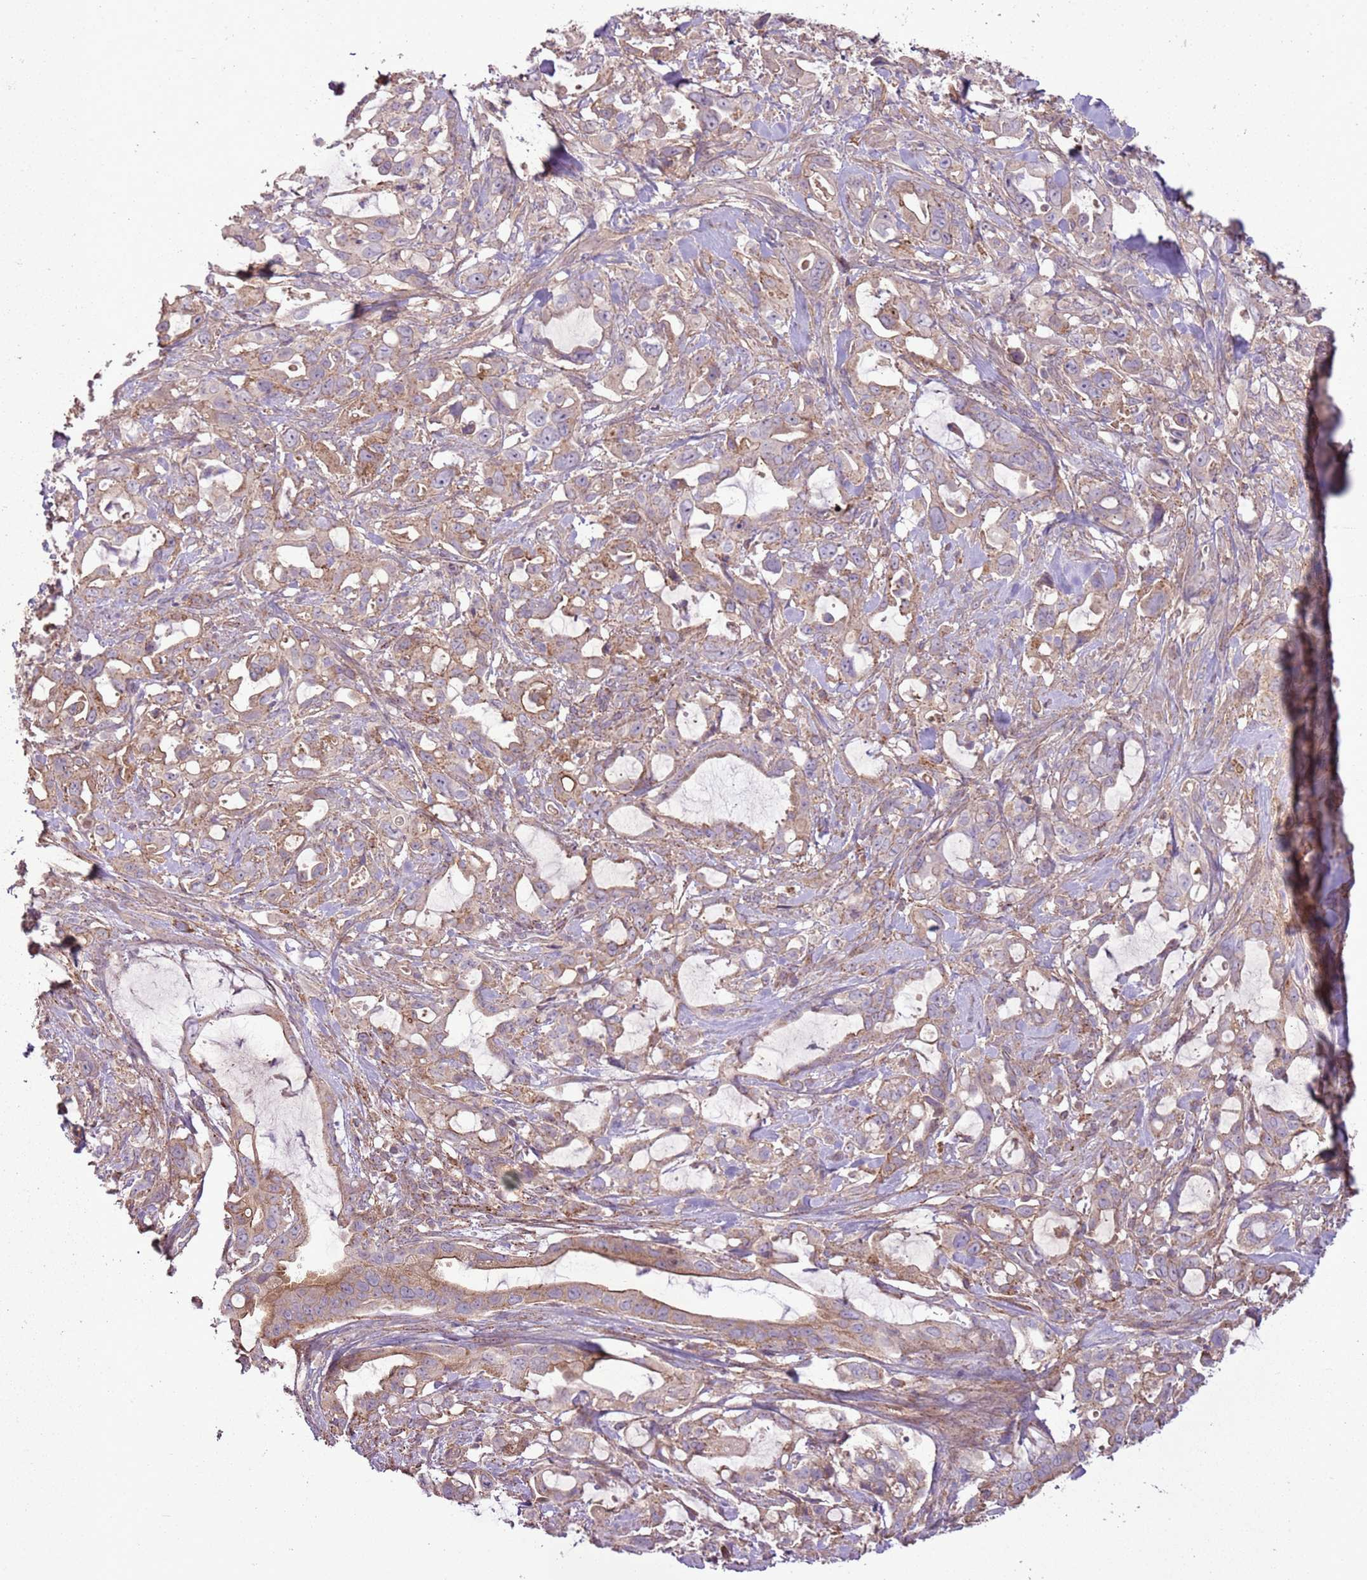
{"staining": {"intensity": "moderate", "quantity": "25%-75%", "location": "cytoplasmic/membranous"}, "tissue": "pancreatic cancer", "cell_type": "Tumor cells", "image_type": "cancer", "snomed": [{"axis": "morphology", "description": "Adenocarcinoma, NOS"}, {"axis": "topography", "description": "Pancreas"}], "caption": "An immunohistochemistry photomicrograph of tumor tissue is shown. Protein staining in brown shows moderate cytoplasmic/membranous positivity in adenocarcinoma (pancreatic) within tumor cells.", "gene": "ANKRD24", "patient": {"sex": "female", "age": 61}}